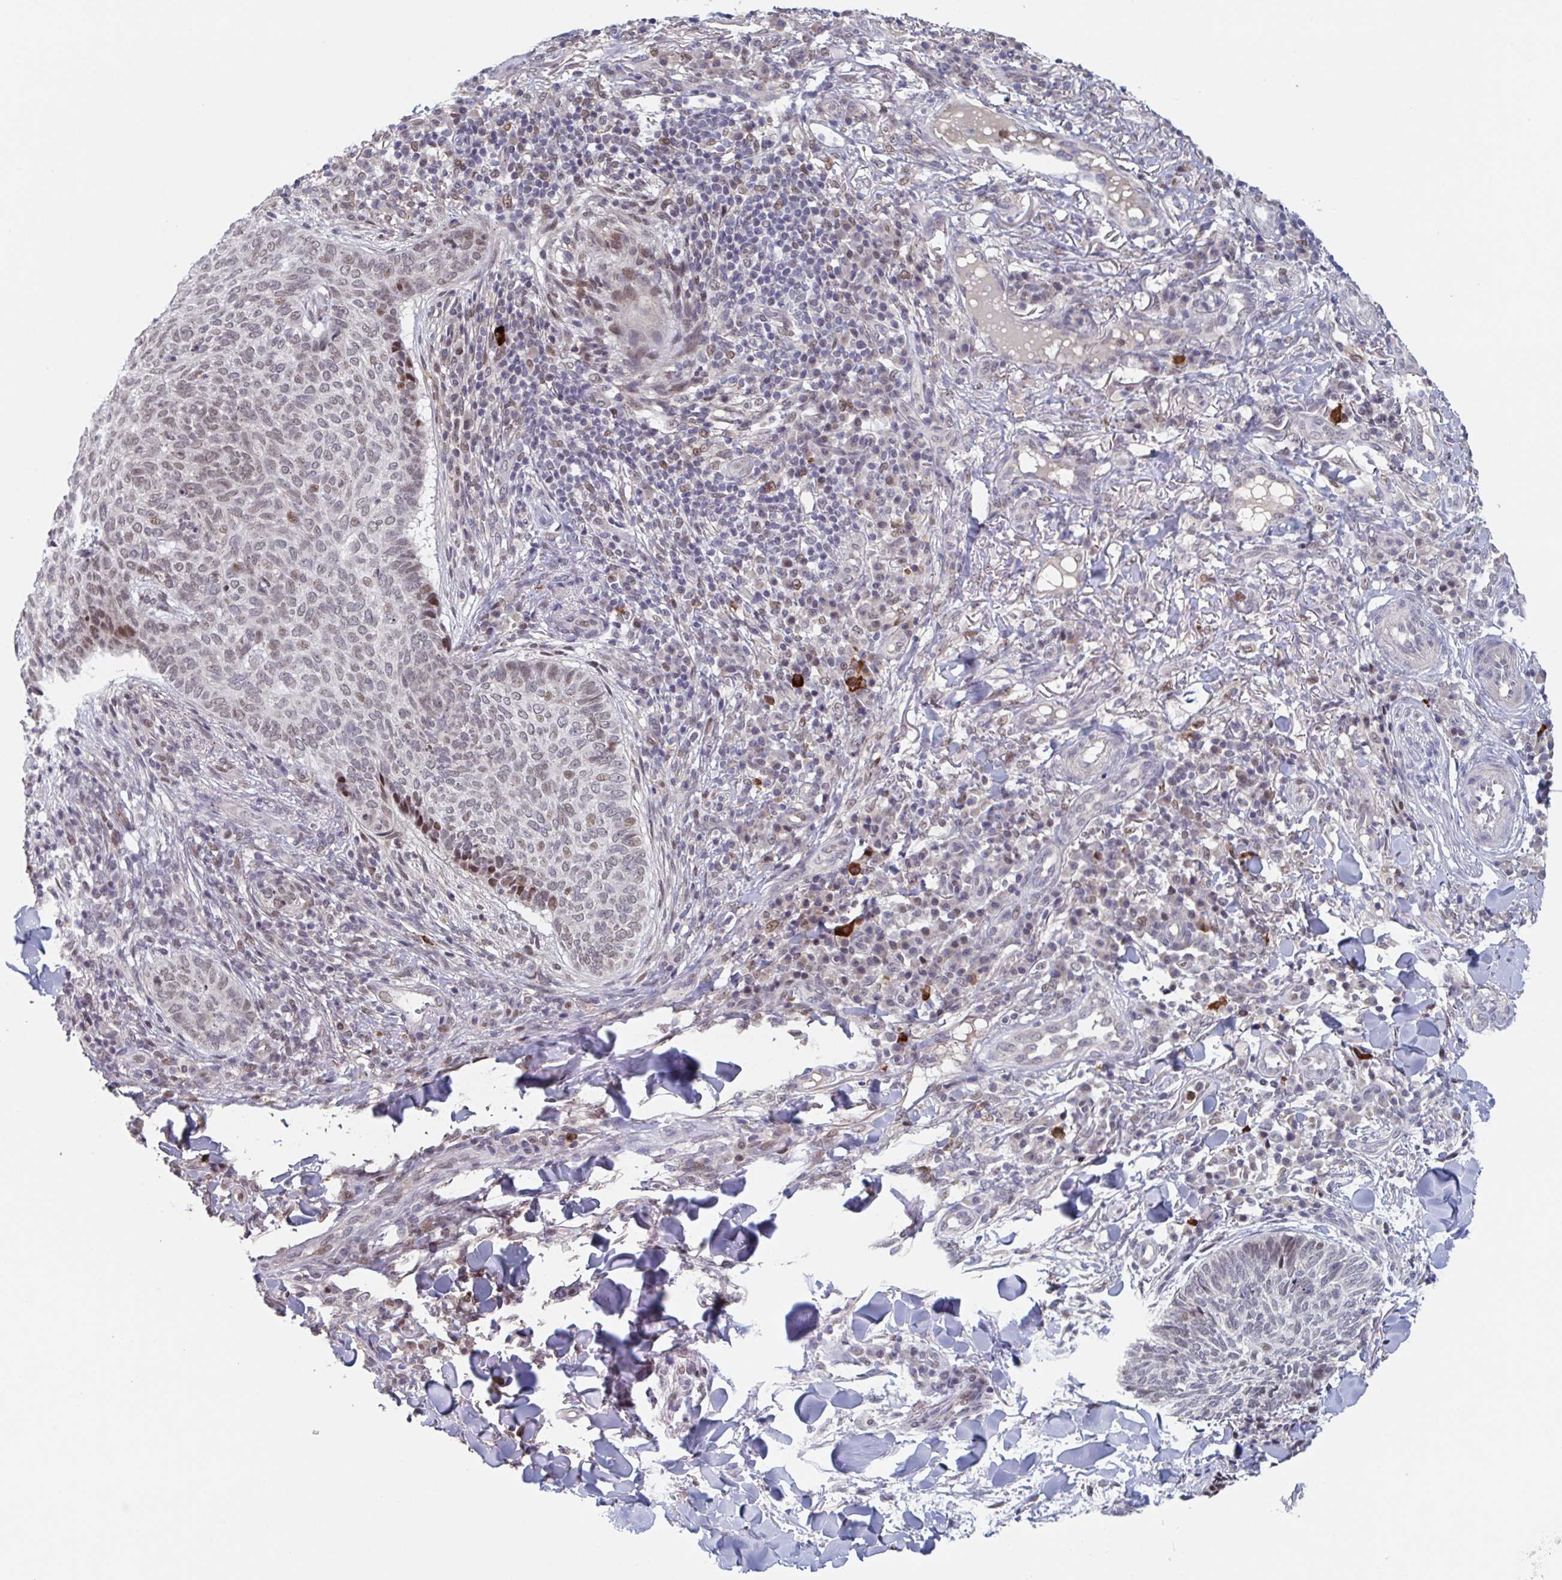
{"staining": {"intensity": "moderate", "quantity": "25%-75%", "location": "nuclear"}, "tissue": "skin cancer", "cell_type": "Tumor cells", "image_type": "cancer", "snomed": [{"axis": "morphology", "description": "Normal tissue, NOS"}, {"axis": "morphology", "description": "Basal cell carcinoma"}, {"axis": "topography", "description": "Skin"}], "caption": "Tumor cells exhibit moderate nuclear staining in about 25%-75% of cells in skin basal cell carcinoma.", "gene": "RNF212", "patient": {"sex": "male", "age": 50}}